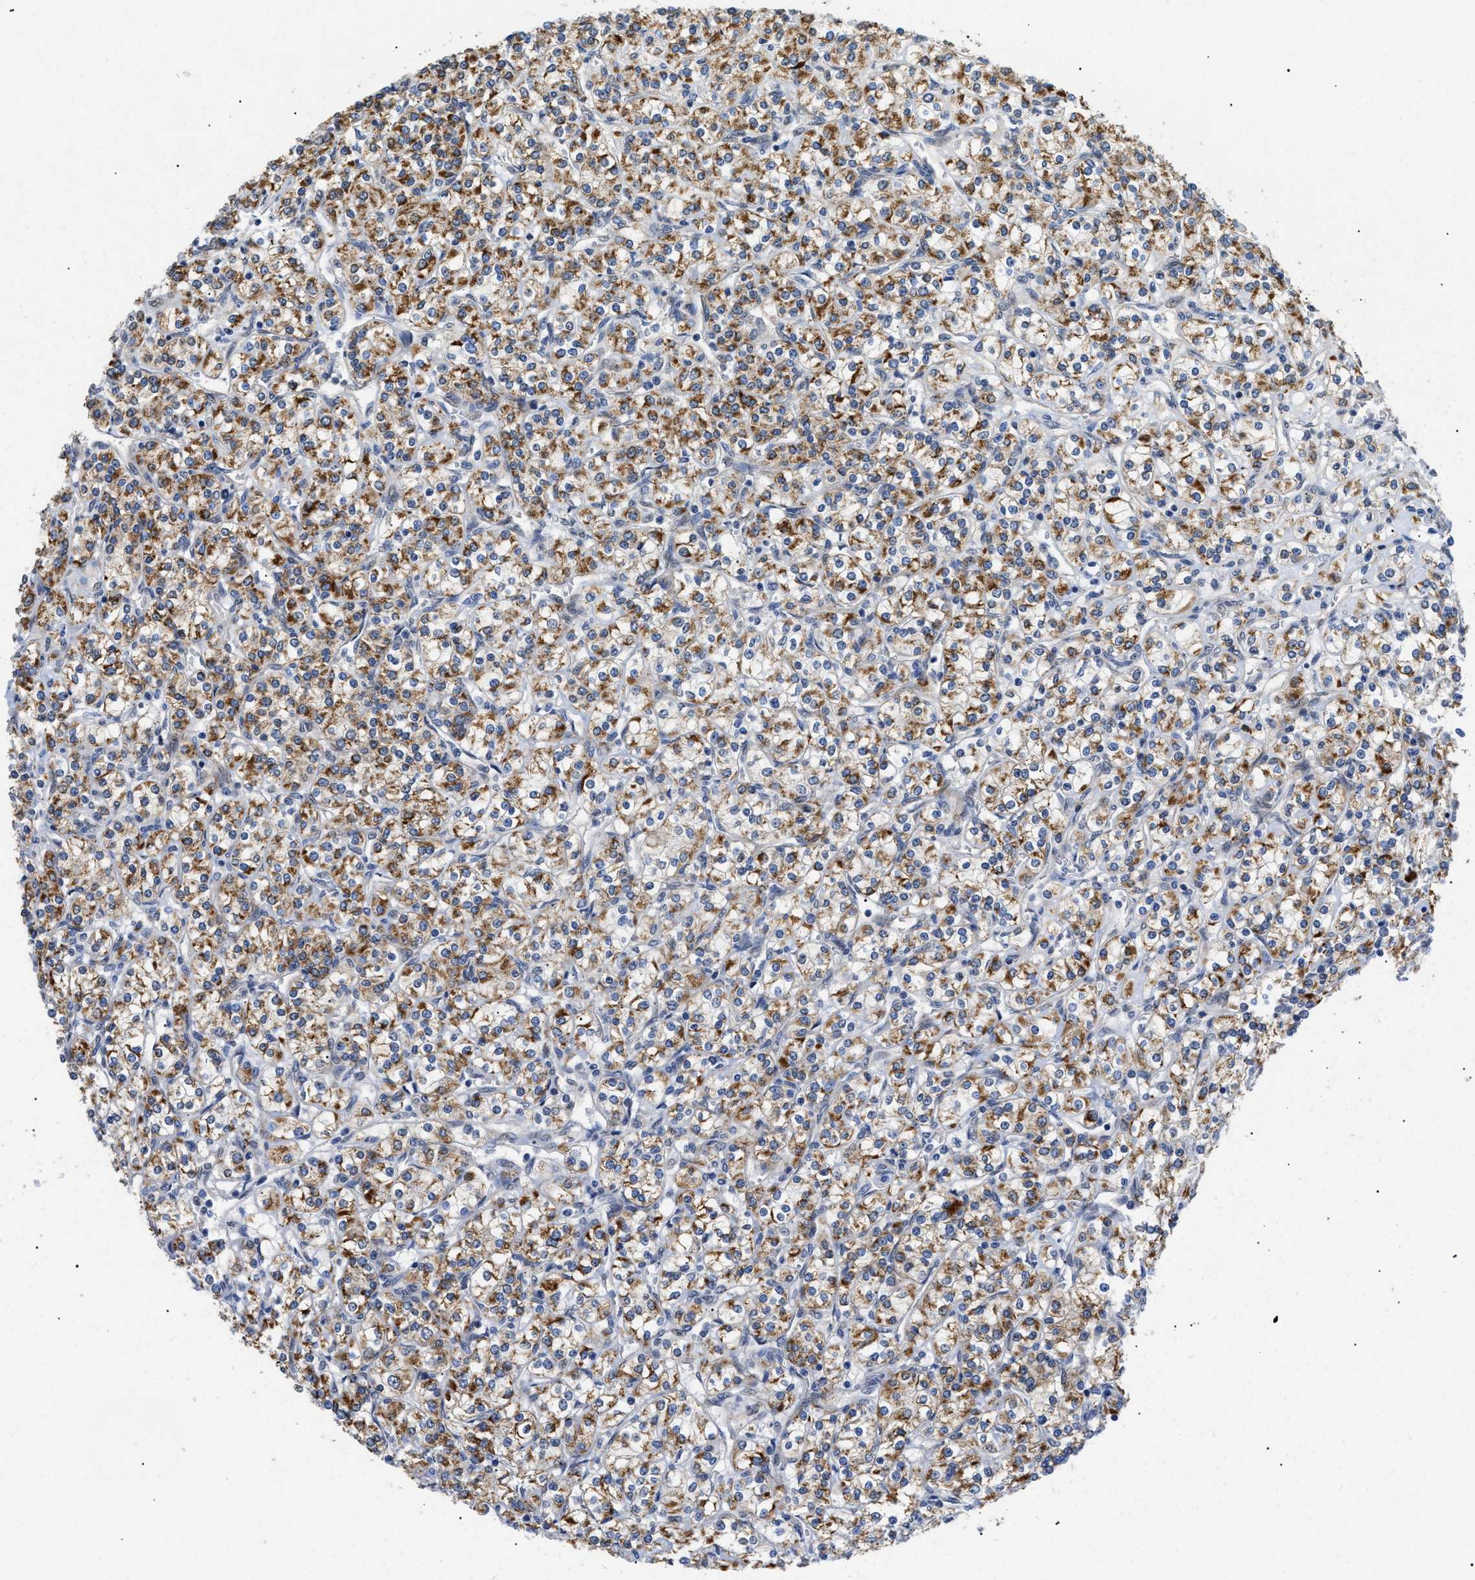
{"staining": {"intensity": "moderate", "quantity": ">75%", "location": "cytoplasmic/membranous"}, "tissue": "renal cancer", "cell_type": "Tumor cells", "image_type": "cancer", "snomed": [{"axis": "morphology", "description": "Adenocarcinoma, NOS"}, {"axis": "topography", "description": "Kidney"}], "caption": "This photomicrograph shows renal cancer stained with immunohistochemistry to label a protein in brown. The cytoplasmic/membranous of tumor cells show moderate positivity for the protein. Nuclei are counter-stained blue.", "gene": "SFXN5", "patient": {"sex": "male", "age": 77}}